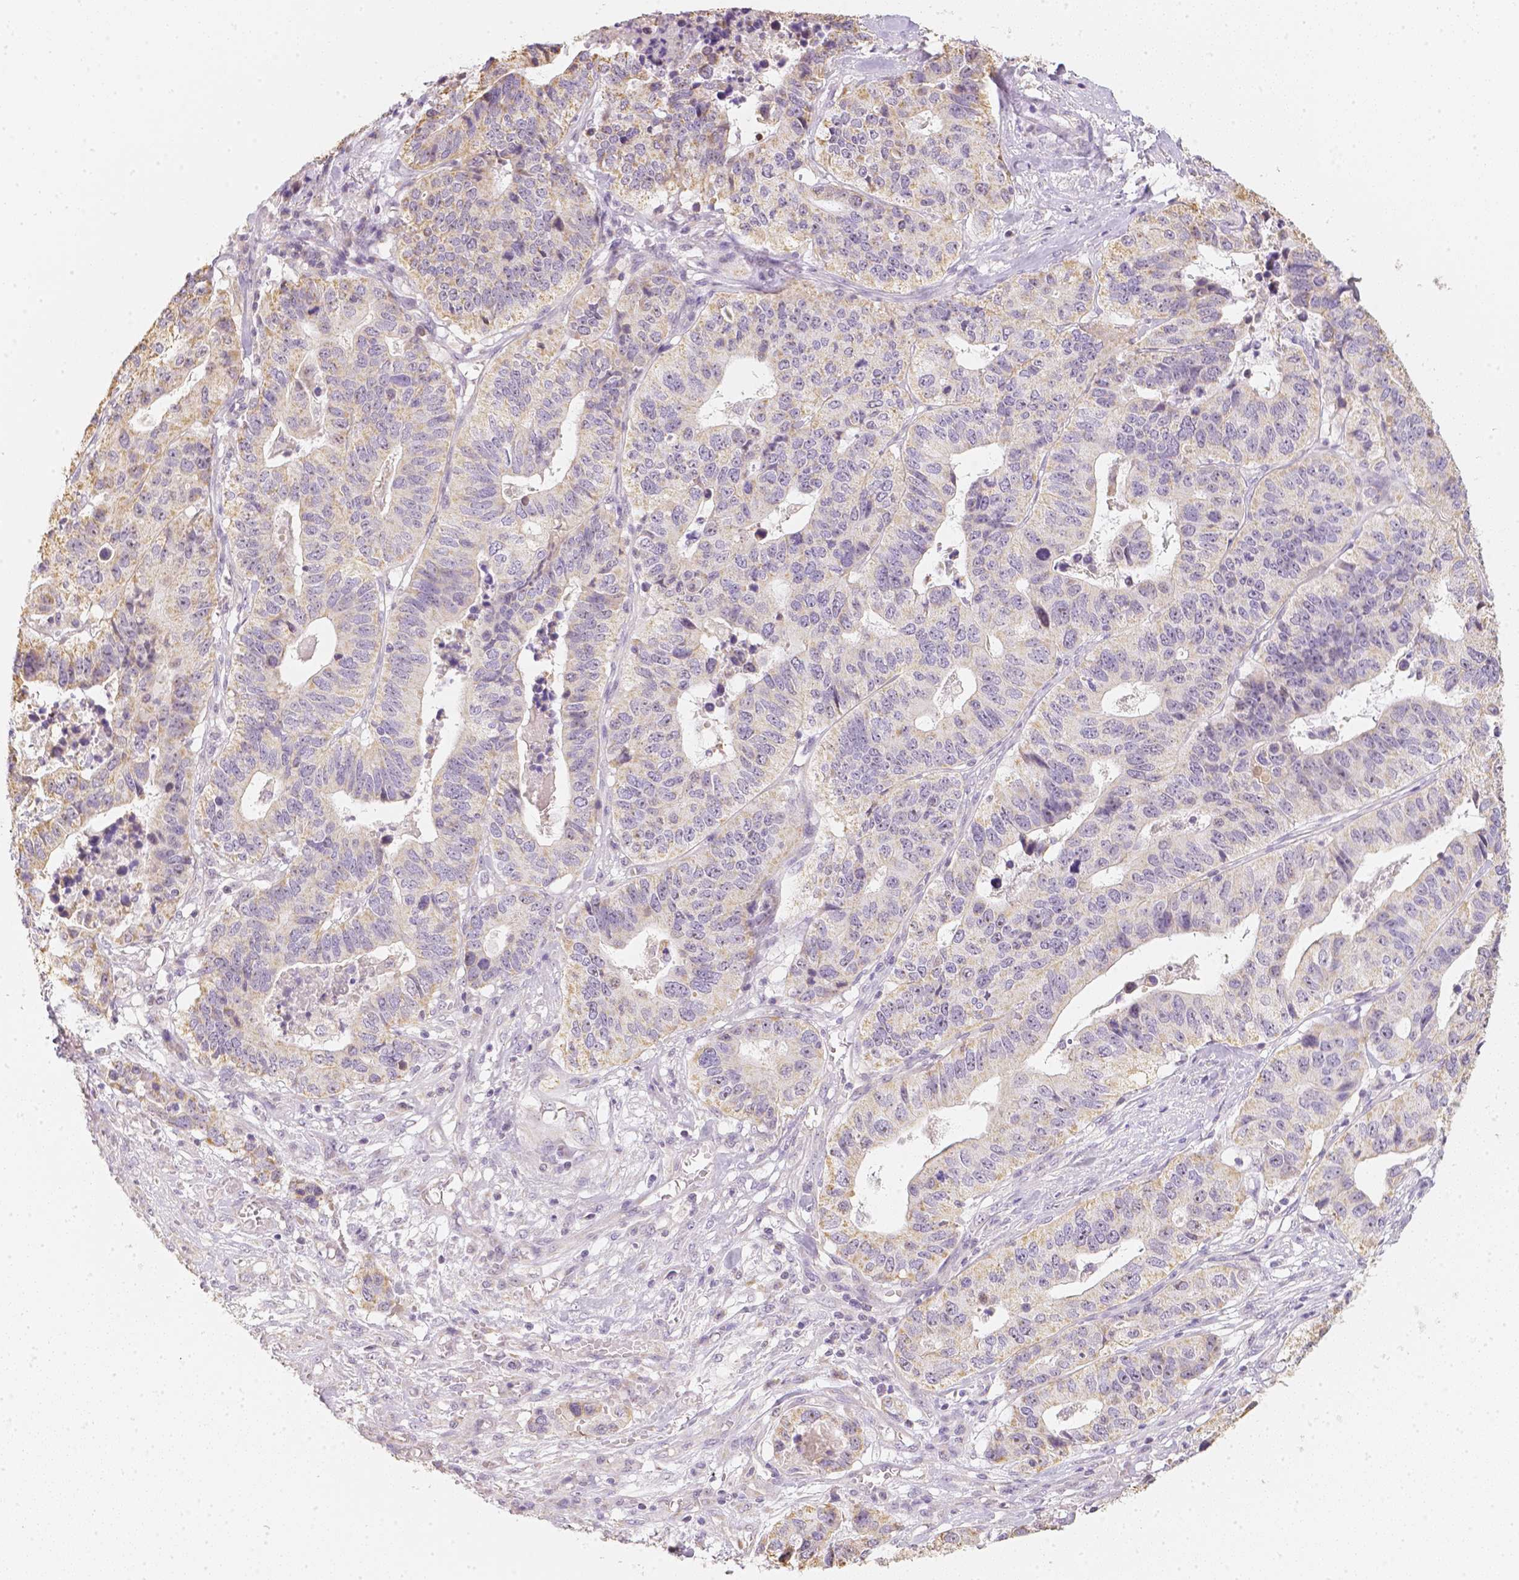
{"staining": {"intensity": "weak", "quantity": ">75%", "location": "cytoplasmic/membranous"}, "tissue": "stomach cancer", "cell_type": "Tumor cells", "image_type": "cancer", "snomed": [{"axis": "morphology", "description": "Adenocarcinoma, NOS"}, {"axis": "topography", "description": "Stomach, upper"}], "caption": "Tumor cells reveal low levels of weak cytoplasmic/membranous positivity in approximately >75% of cells in stomach adenocarcinoma. (DAB = brown stain, brightfield microscopy at high magnification).", "gene": "NVL", "patient": {"sex": "female", "age": 67}}